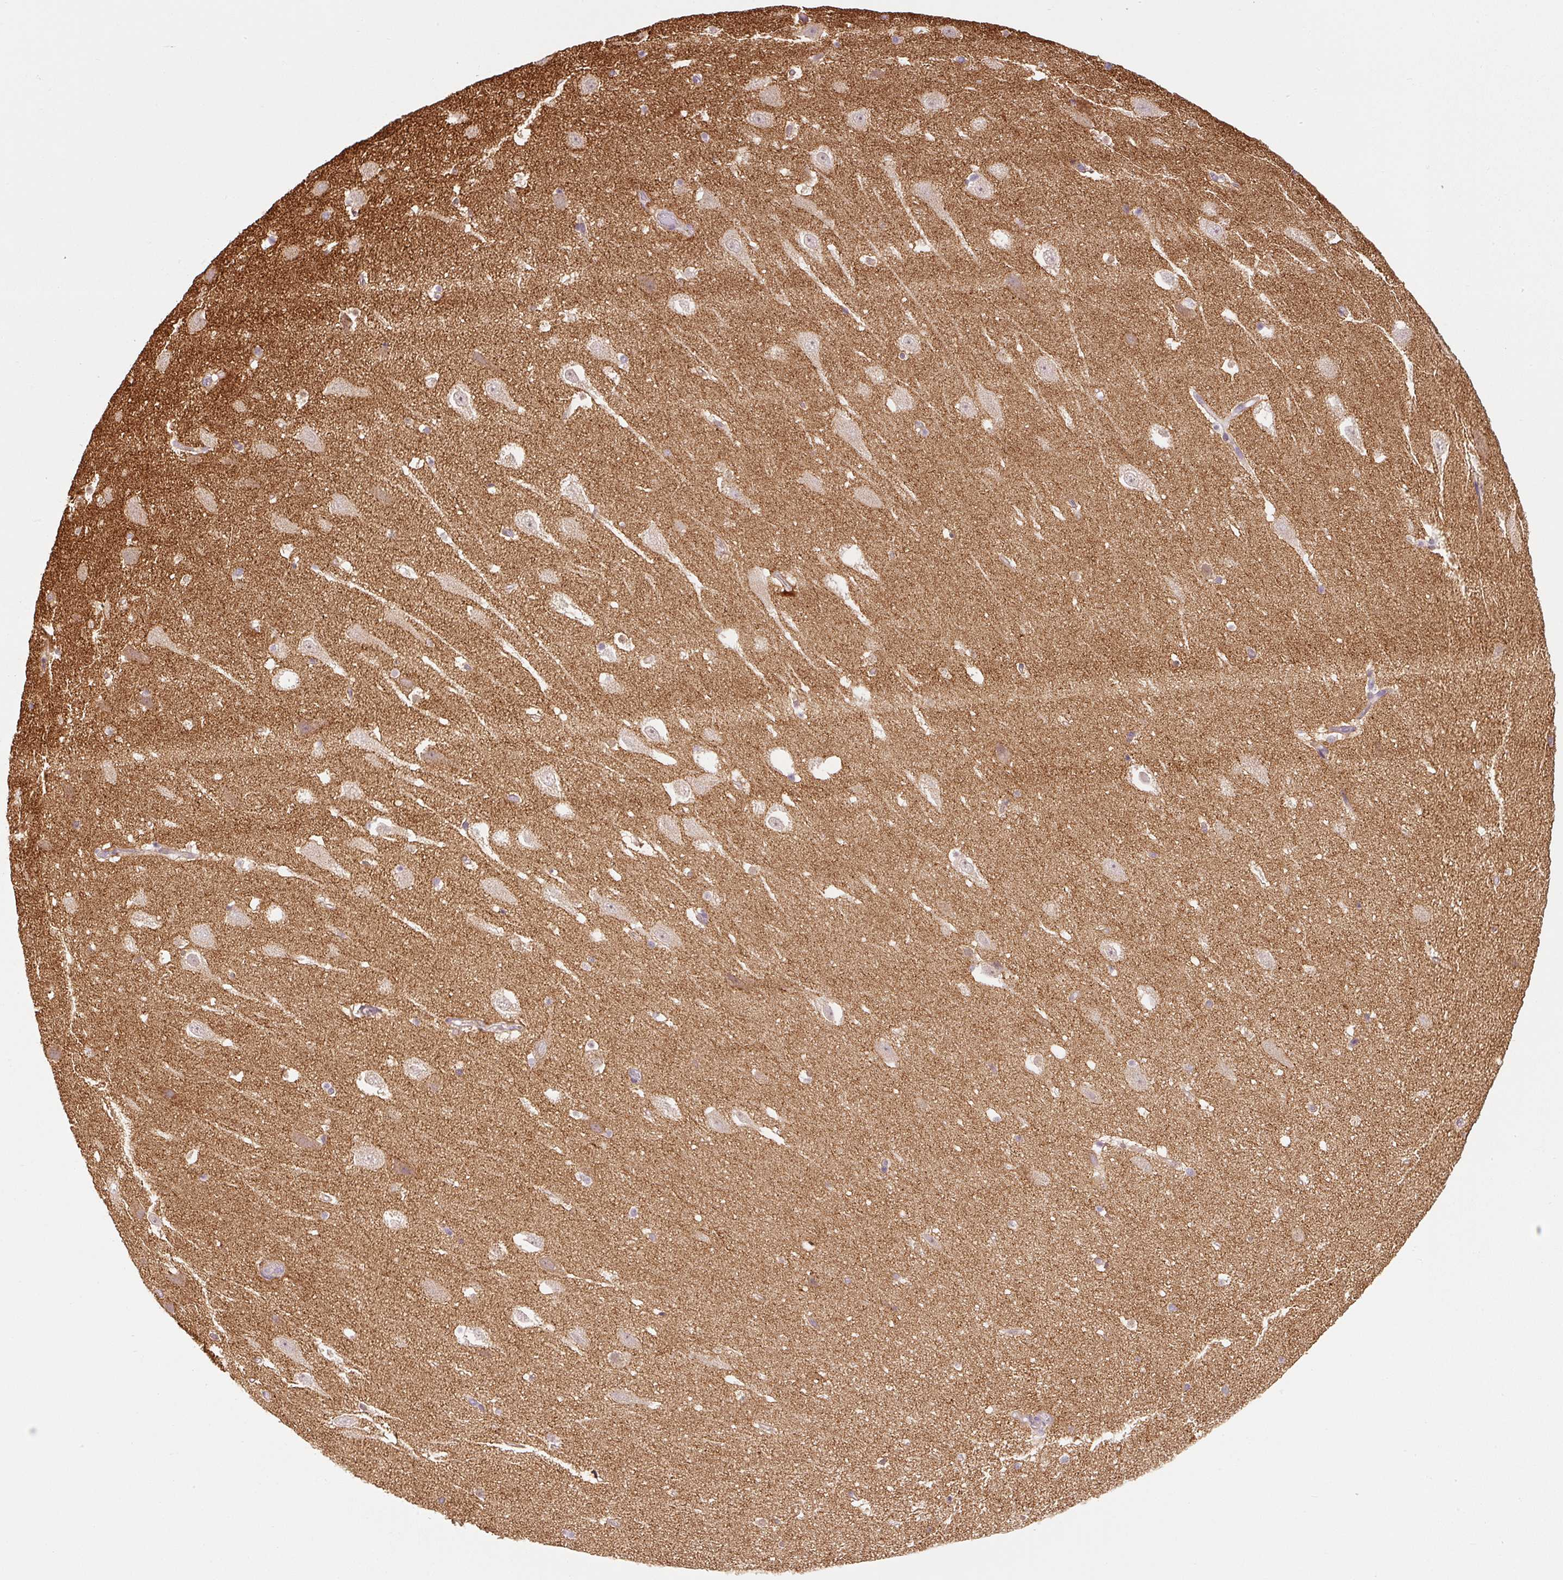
{"staining": {"intensity": "negative", "quantity": "none", "location": "none"}, "tissue": "hippocampus", "cell_type": "Glial cells", "image_type": "normal", "snomed": [{"axis": "morphology", "description": "Normal tissue, NOS"}, {"axis": "topography", "description": "Hippocampus"}], "caption": "An immunohistochemistry image of normal hippocampus is shown. There is no staining in glial cells of hippocampus. (DAB immunohistochemistry (IHC), high magnification).", "gene": "PRKAA2", "patient": {"sex": "male", "age": 37}}